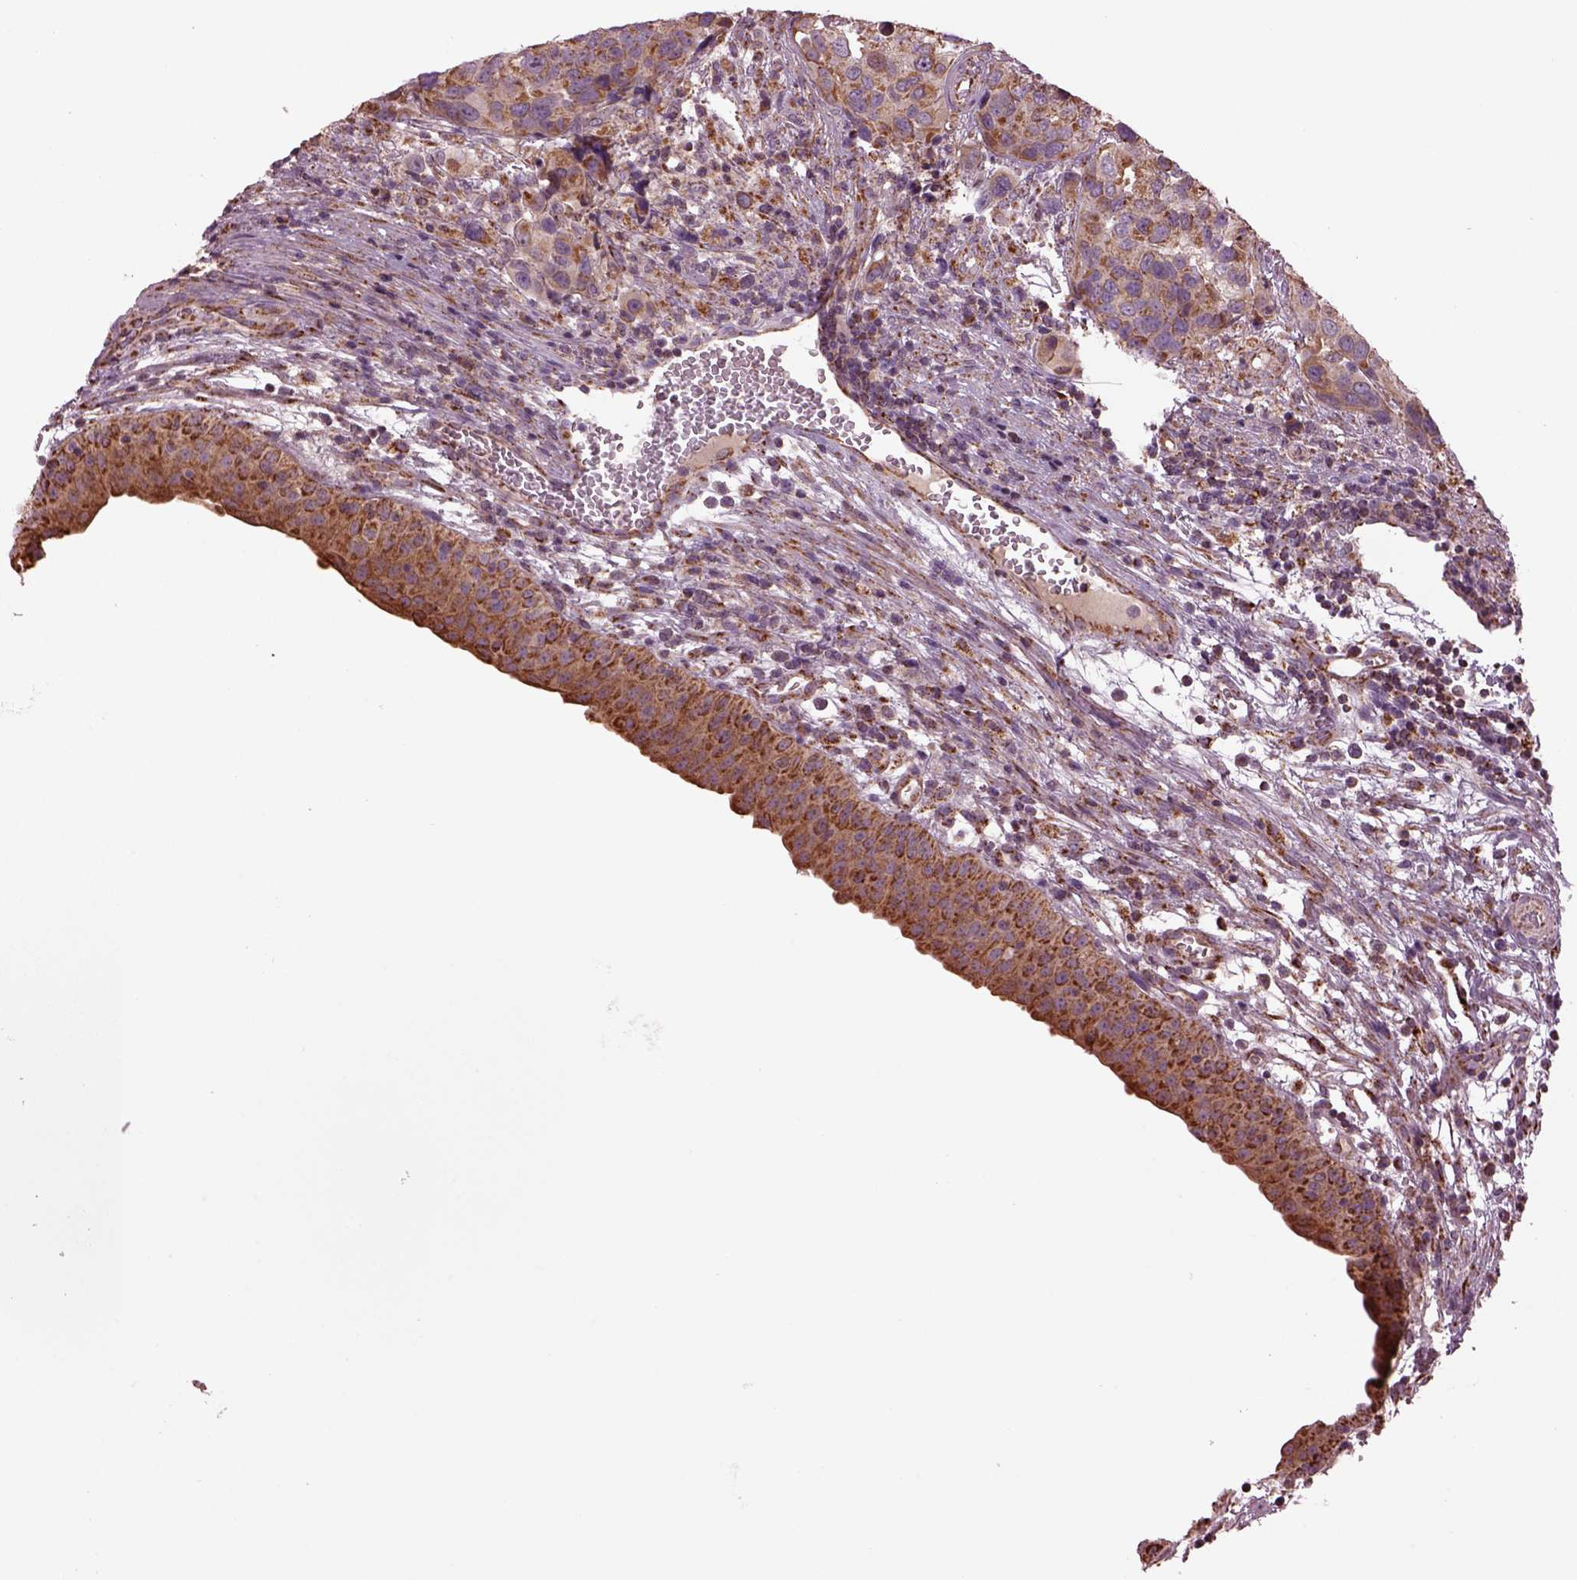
{"staining": {"intensity": "weak", "quantity": "25%-75%", "location": "cytoplasmic/membranous"}, "tissue": "urothelial cancer", "cell_type": "Tumor cells", "image_type": "cancer", "snomed": [{"axis": "morphology", "description": "Urothelial carcinoma, High grade"}, {"axis": "topography", "description": "Urinary bladder"}], "caption": "Immunohistochemical staining of urothelial carcinoma (high-grade) shows low levels of weak cytoplasmic/membranous expression in approximately 25%-75% of tumor cells.", "gene": "TMEM254", "patient": {"sex": "male", "age": 60}}